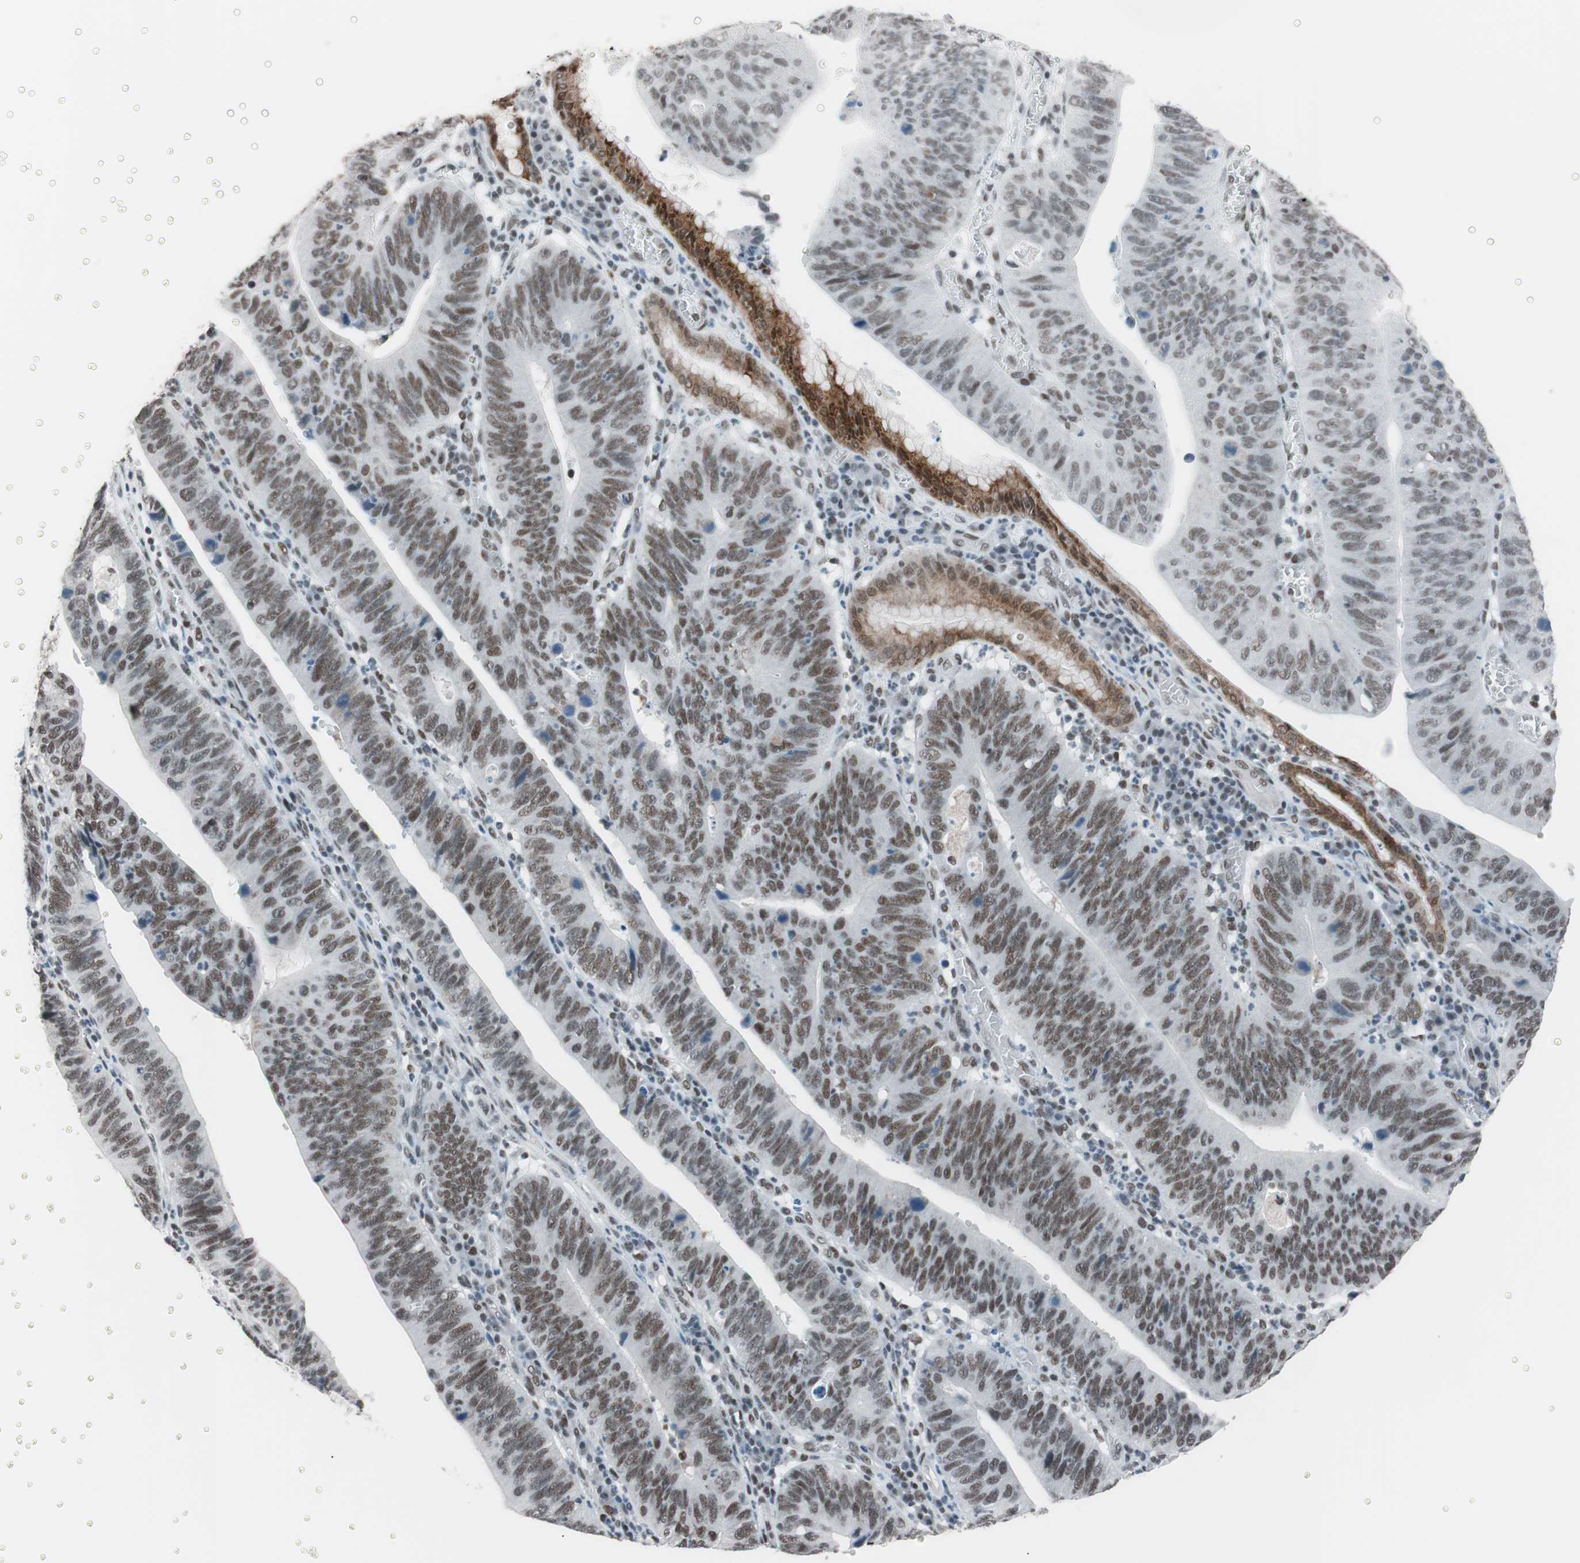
{"staining": {"intensity": "moderate", "quantity": ">75%", "location": "nuclear"}, "tissue": "stomach cancer", "cell_type": "Tumor cells", "image_type": "cancer", "snomed": [{"axis": "morphology", "description": "Adenocarcinoma, NOS"}, {"axis": "topography", "description": "Stomach"}], "caption": "A brown stain highlights moderate nuclear expression of a protein in stomach adenocarcinoma tumor cells.", "gene": "ARID1A", "patient": {"sex": "male", "age": 59}}